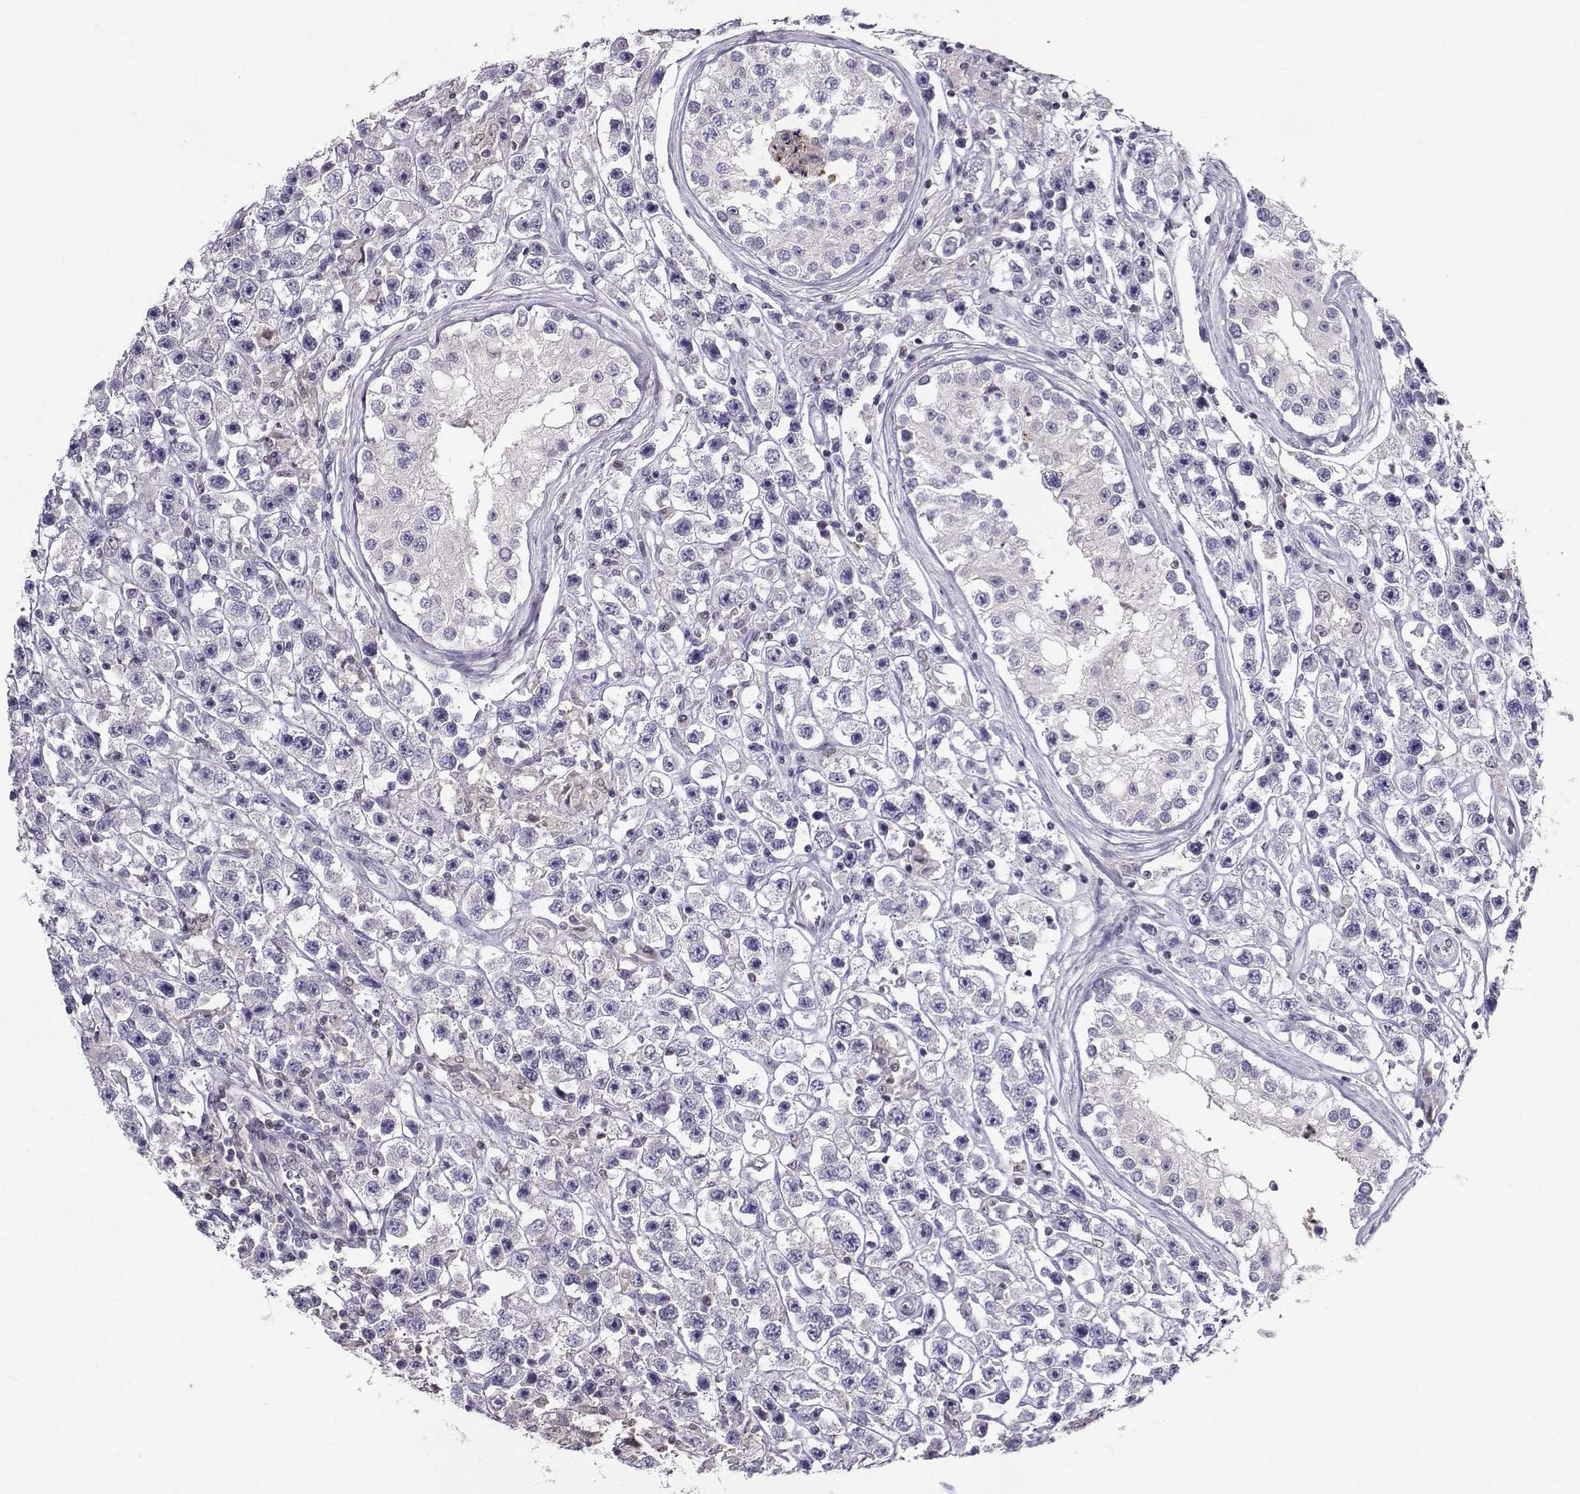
{"staining": {"intensity": "negative", "quantity": "none", "location": "none"}, "tissue": "testis cancer", "cell_type": "Tumor cells", "image_type": "cancer", "snomed": [{"axis": "morphology", "description": "Seminoma, NOS"}, {"axis": "topography", "description": "Testis"}], "caption": "Immunohistochemistry (IHC) photomicrograph of human testis seminoma stained for a protein (brown), which exhibits no positivity in tumor cells.", "gene": "PGK1", "patient": {"sex": "male", "age": 45}}